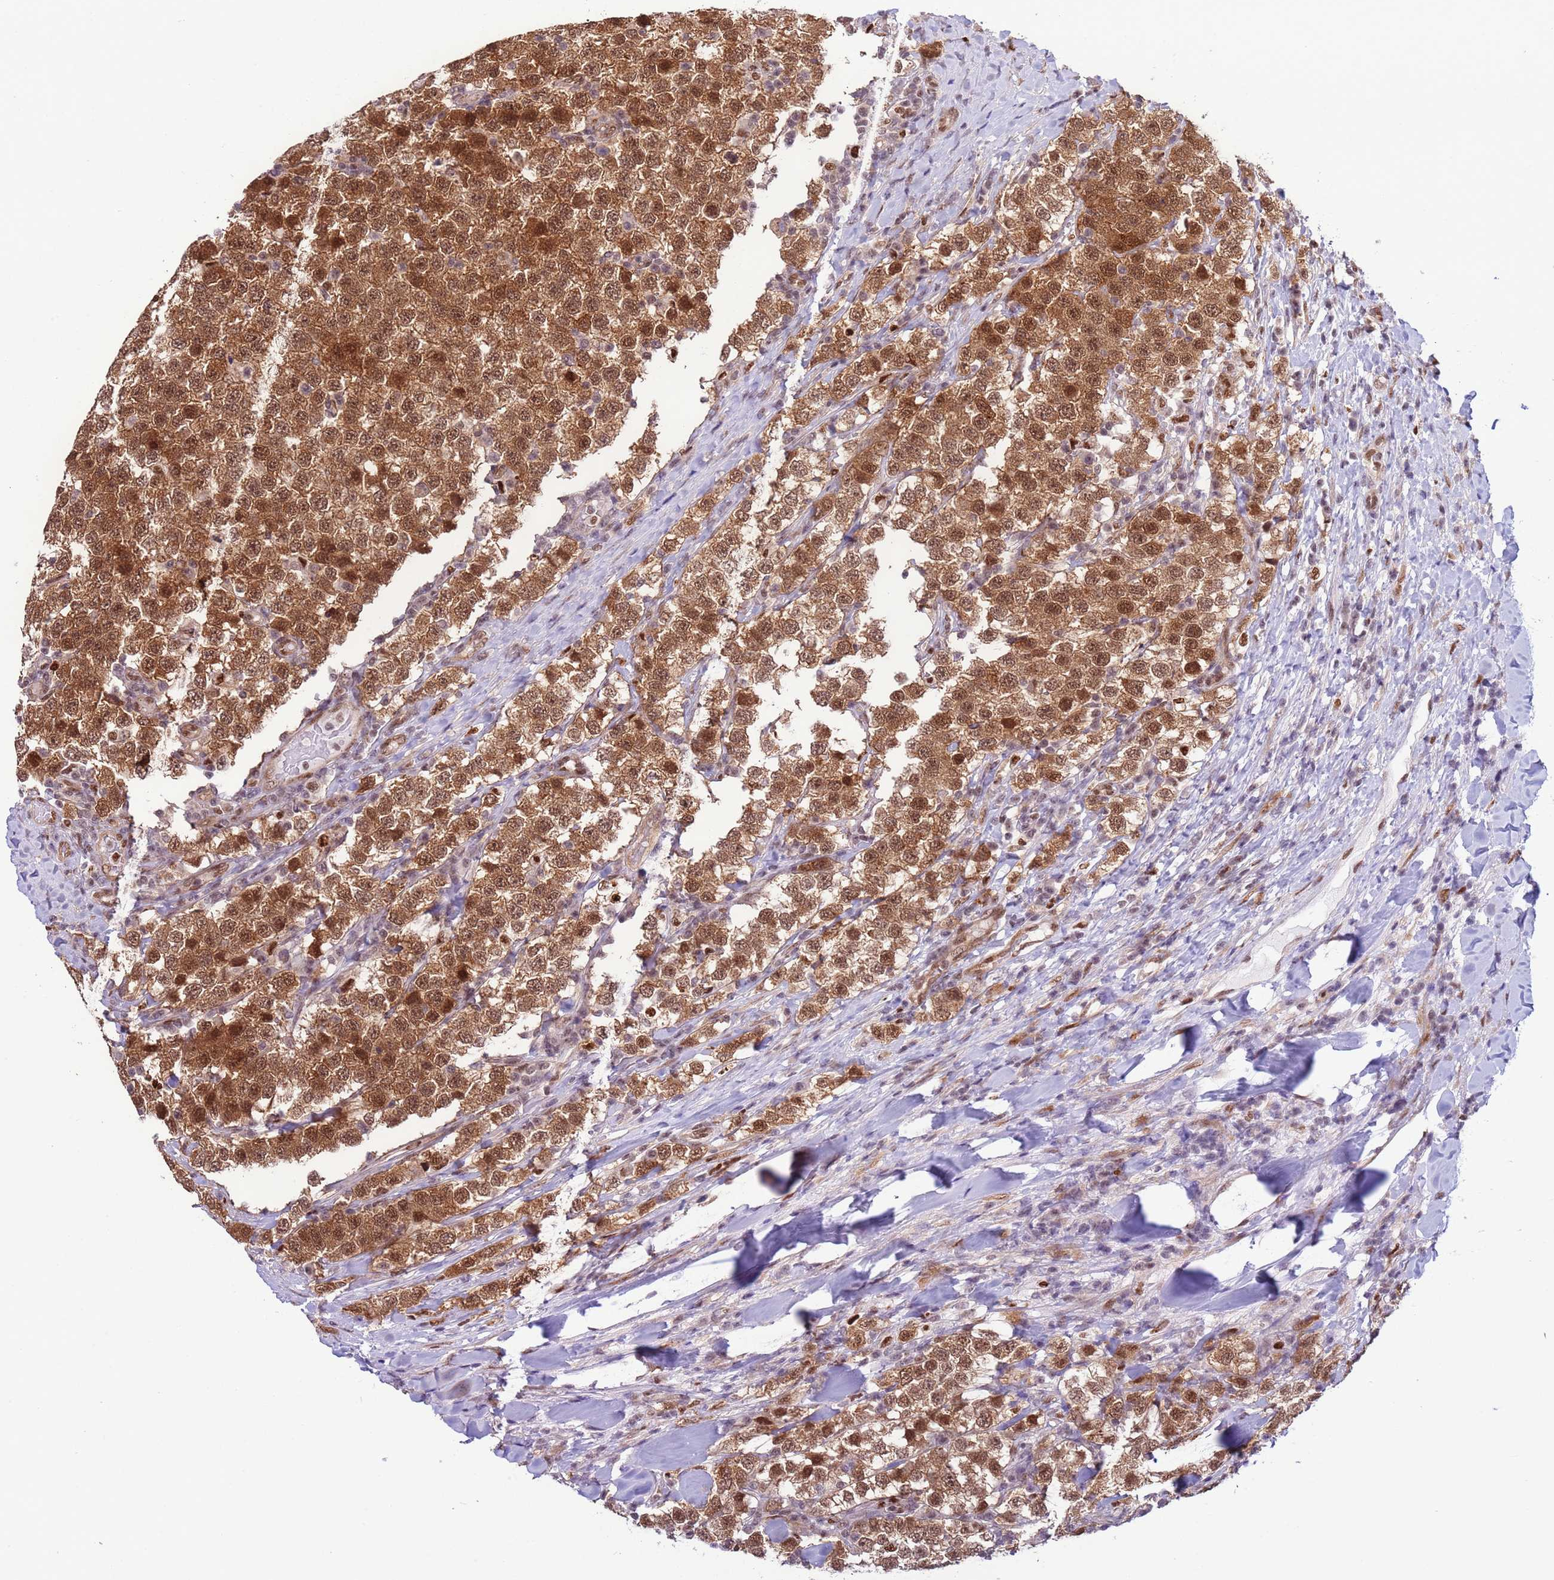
{"staining": {"intensity": "moderate", "quantity": ">75%", "location": "cytoplasmic/membranous,nuclear"}, "tissue": "testis cancer", "cell_type": "Tumor cells", "image_type": "cancer", "snomed": [{"axis": "morphology", "description": "Seminoma, NOS"}, {"axis": "topography", "description": "Testis"}], "caption": "Protein expression by immunohistochemistry (IHC) shows moderate cytoplasmic/membranous and nuclear staining in approximately >75% of tumor cells in testis seminoma.", "gene": "PRPF6", "patient": {"sex": "male", "age": 34}}